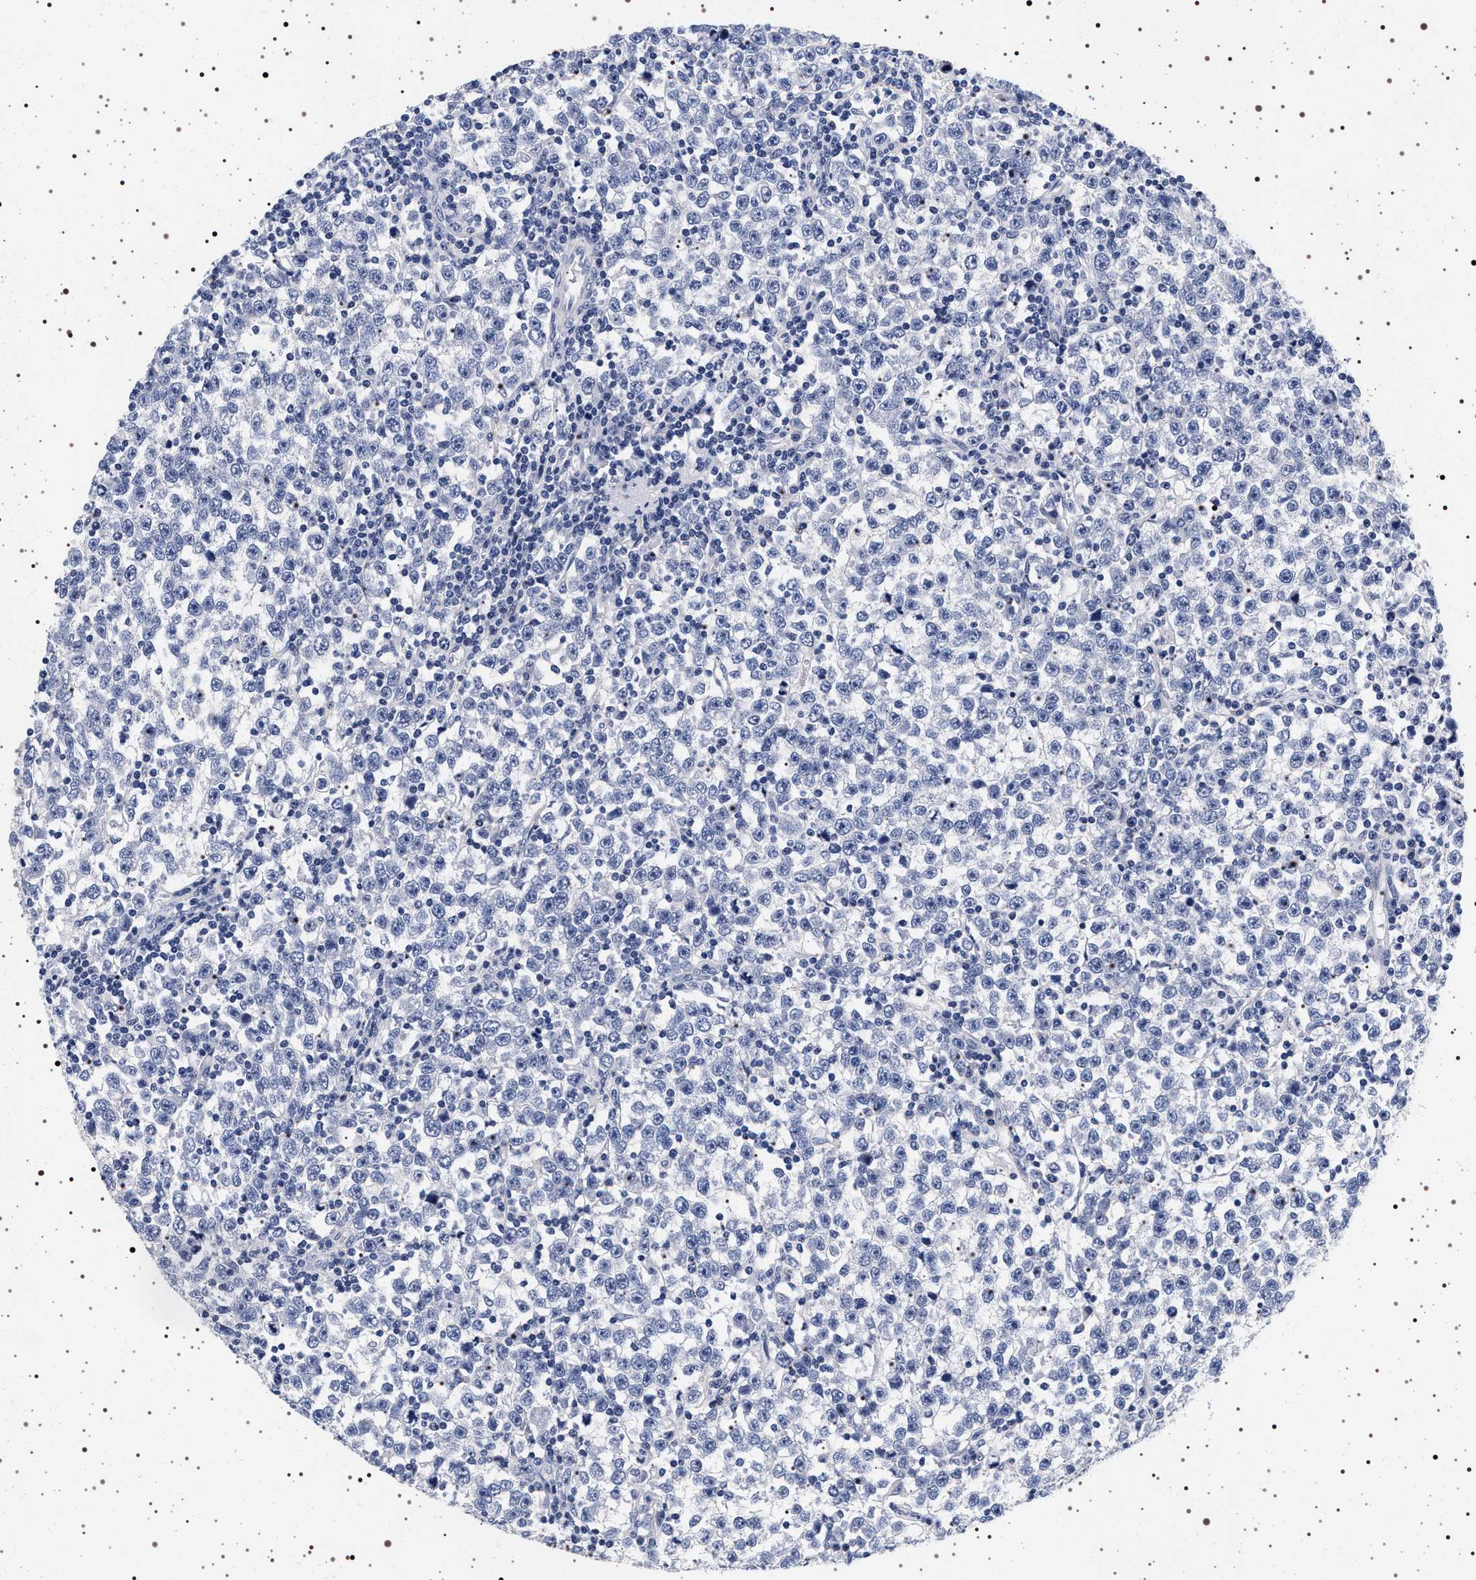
{"staining": {"intensity": "negative", "quantity": "none", "location": "none"}, "tissue": "testis cancer", "cell_type": "Tumor cells", "image_type": "cancer", "snomed": [{"axis": "morphology", "description": "Seminoma, NOS"}, {"axis": "topography", "description": "Testis"}], "caption": "An image of human testis cancer (seminoma) is negative for staining in tumor cells. Brightfield microscopy of immunohistochemistry stained with DAB (brown) and hematoxylin (blue), captured at high magnification.", "gene": "MAPK10", "patient": {"sex": "male", "age": 43}}